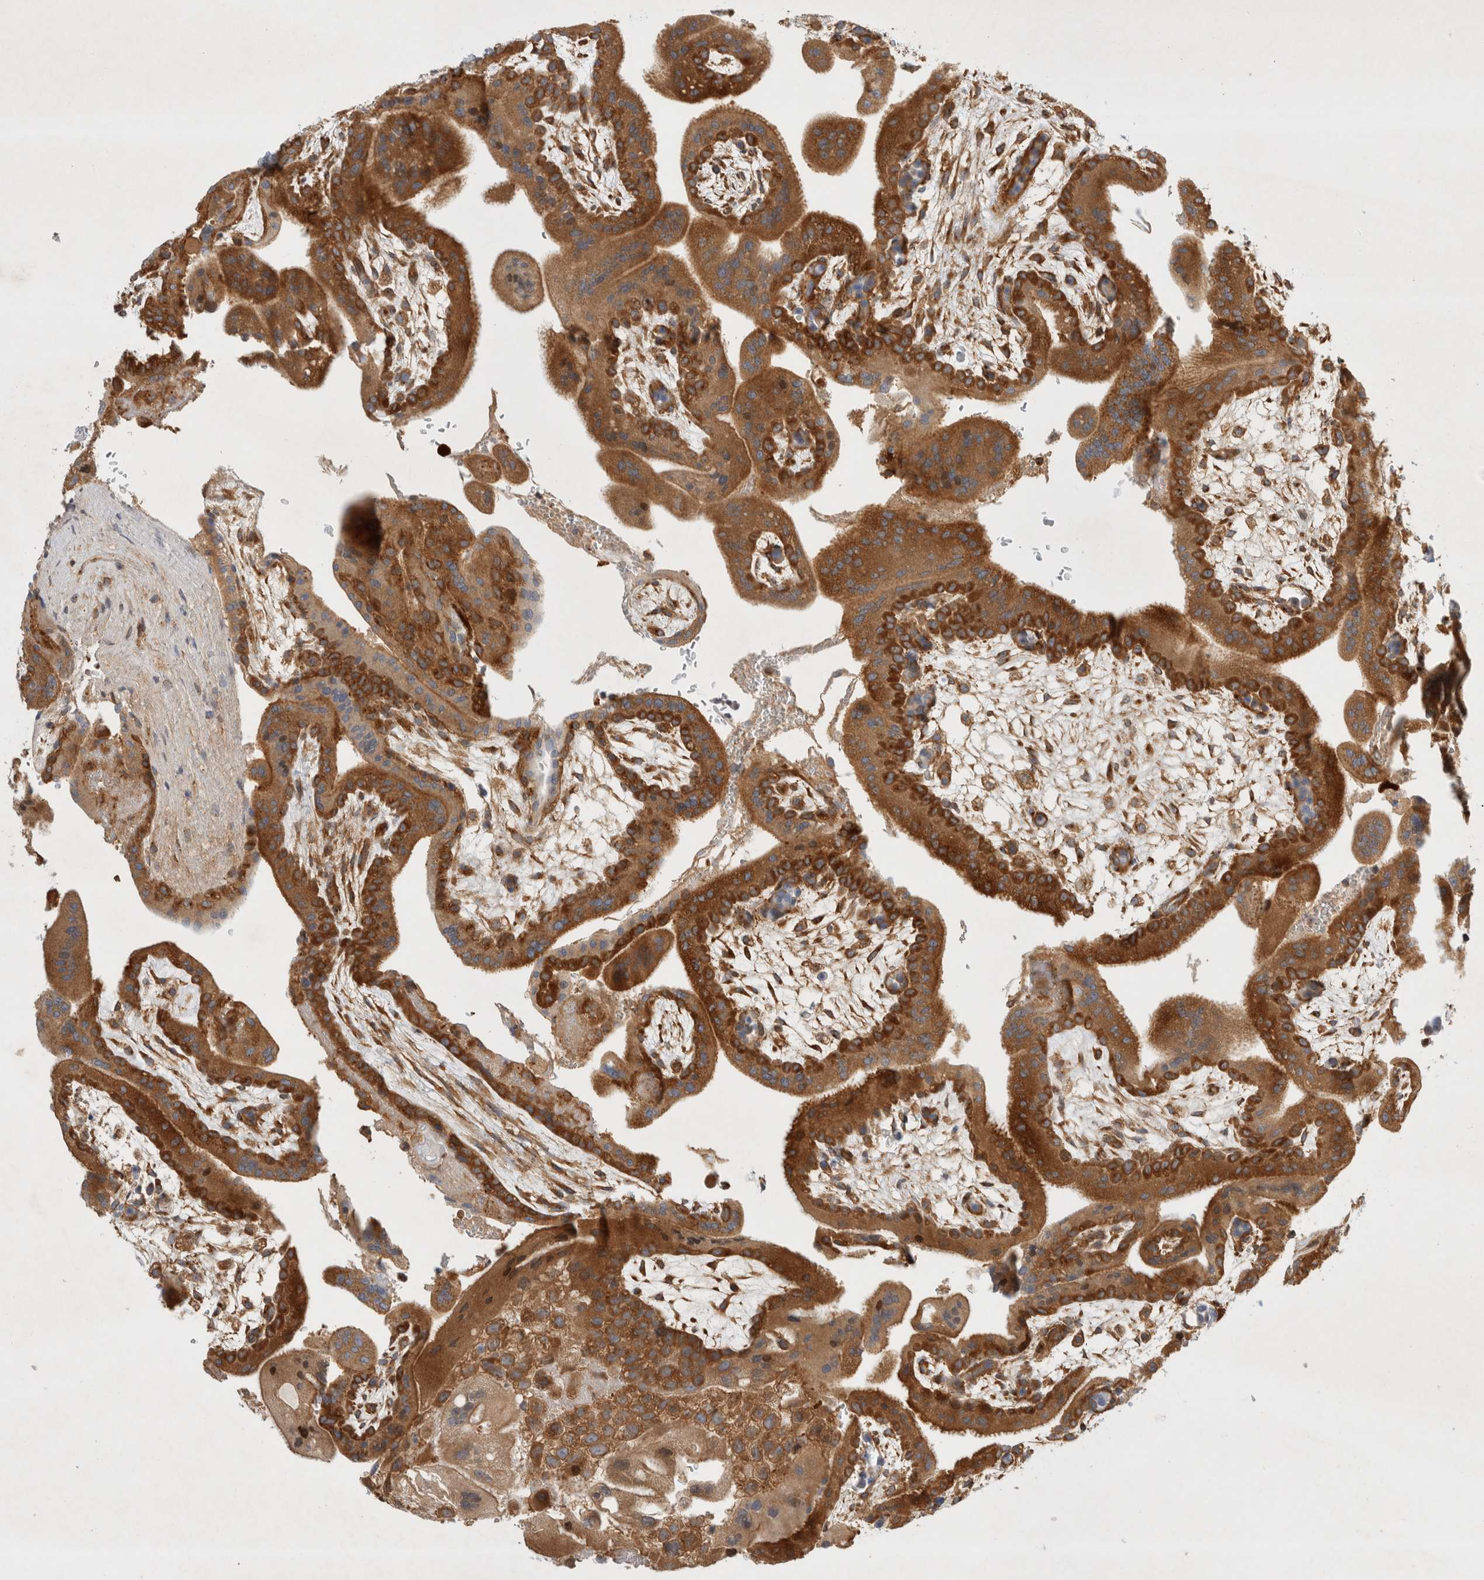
{"staining": {"intensity": "strong", "quantity": ">75%", "location": "cytoplasmic/membranous"}, "tissue": "placenta", "cell_type": "Decidual cells", "image_type": "normal", "snomed": [{"axis": "morphology", "description": "Normal tissue, NOS"}, {"axis": "topography", "description": "Placenta"}], "caption": "Immunohistochemistry (IHC) staining of unremarkable placenta, which shows high levels of strong cytoplasmic/membranous staining in approximately >75% of decidual cells indicating strong cytoplasmic/membranous protein expression. The staining was performed using DAB (brown) for protein detection and nuclei were counterstained in hematoxylin (blue).", "gene": "GPR150", "patient": {"sex": "female", "age": 35}}